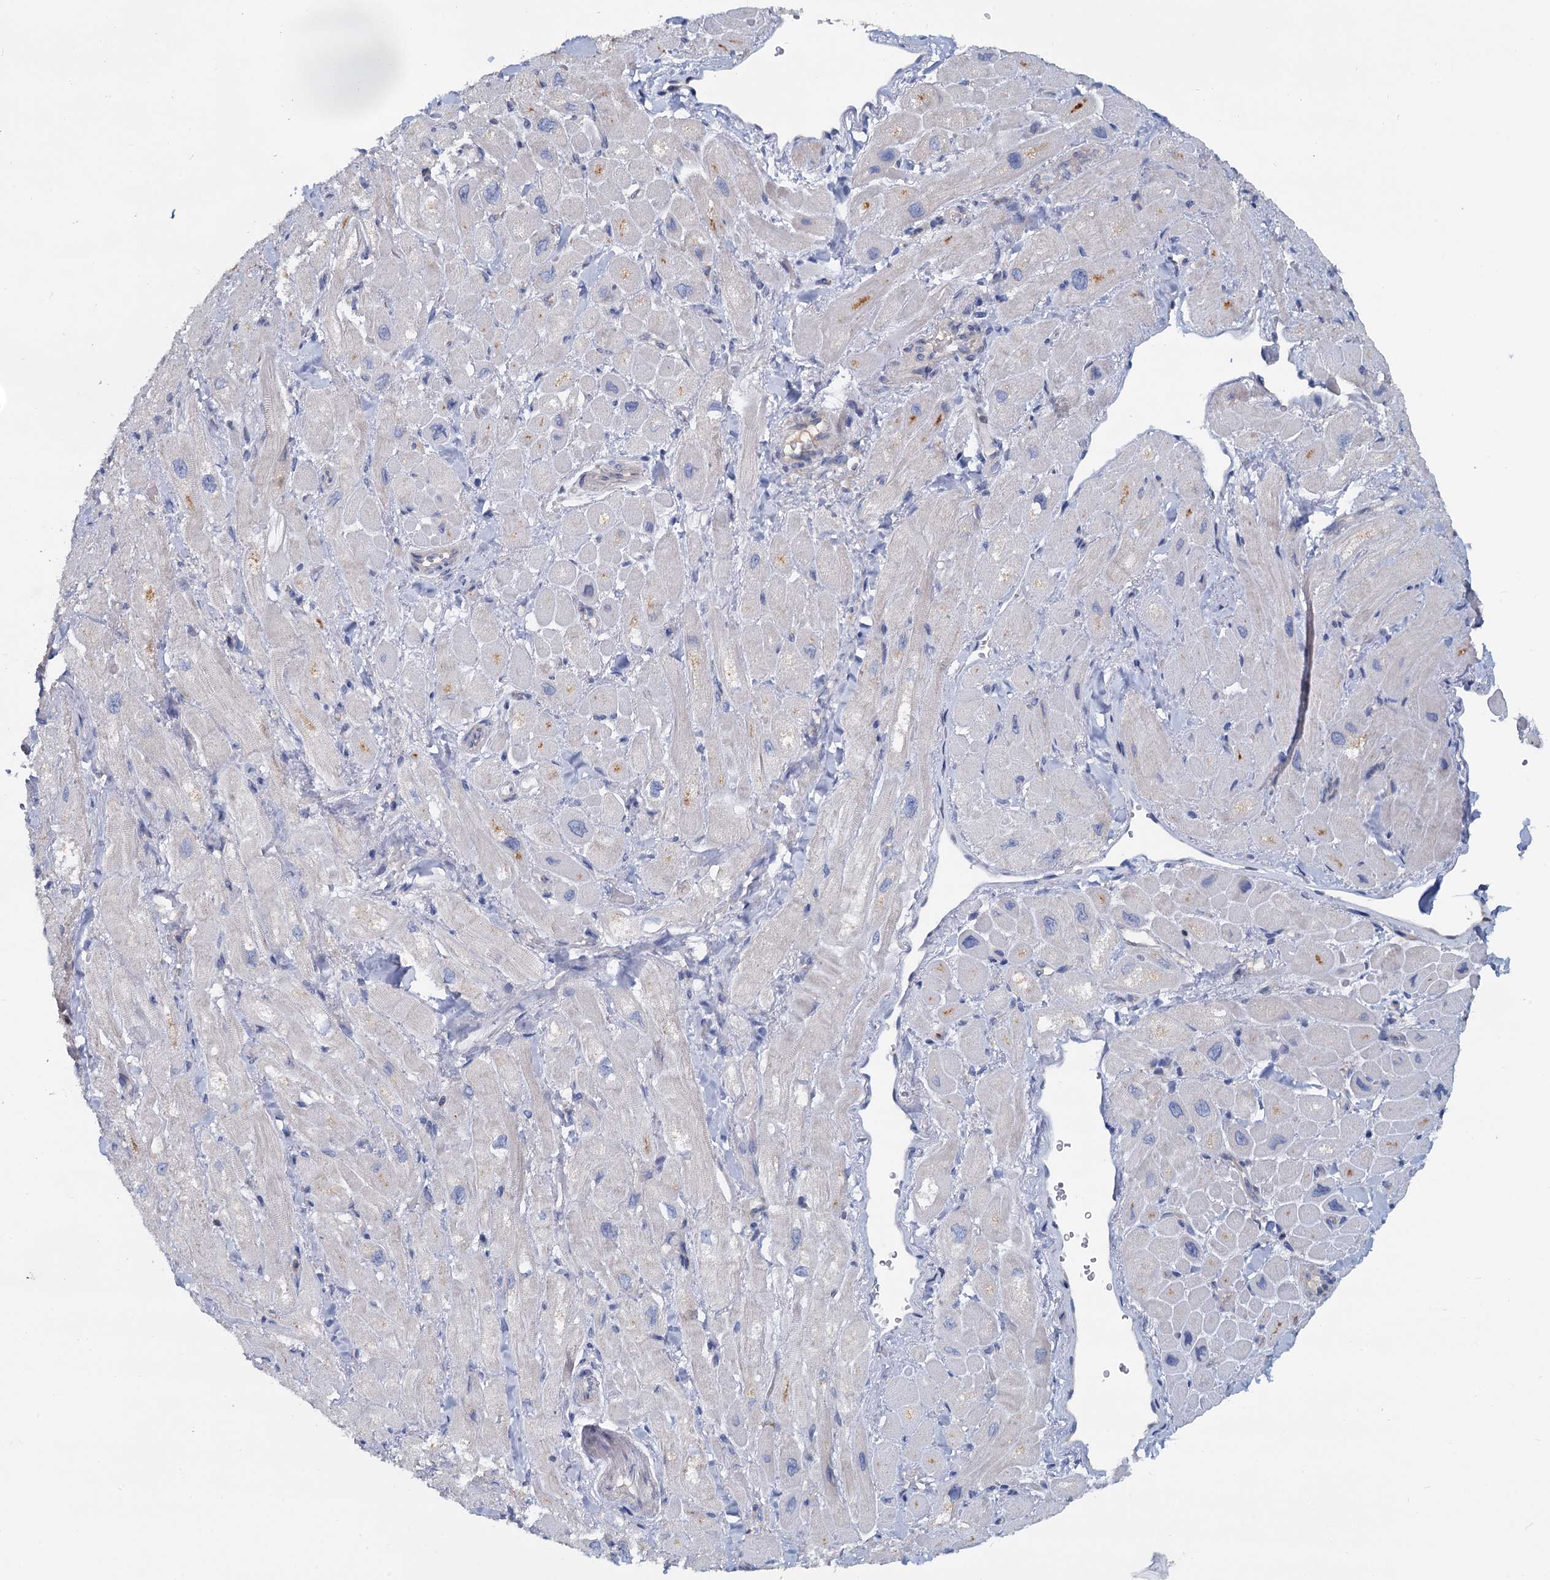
{"staining": {"intensity": "moderate", "quantity": "25%-75%", "location": "cytoplasmic/membranous"}, "tissue": "heart muscle", "cell_type": "Cardiomyocytes", "image_type": "normal", "snomed": [{"axis": "morphology", "description": "Normal tissue, NOS"}, {"axis": "topography", "description": "Heart"}], "caption": "Approximately 25%-75% of cardiomyocytes in benign heart muscle show moderate cytoplasmic/membranous protein staining as visualized by brown immunohistochemical staining.", "gene": "ACSM3", "patient": {"sex": "male", "age": 65}}